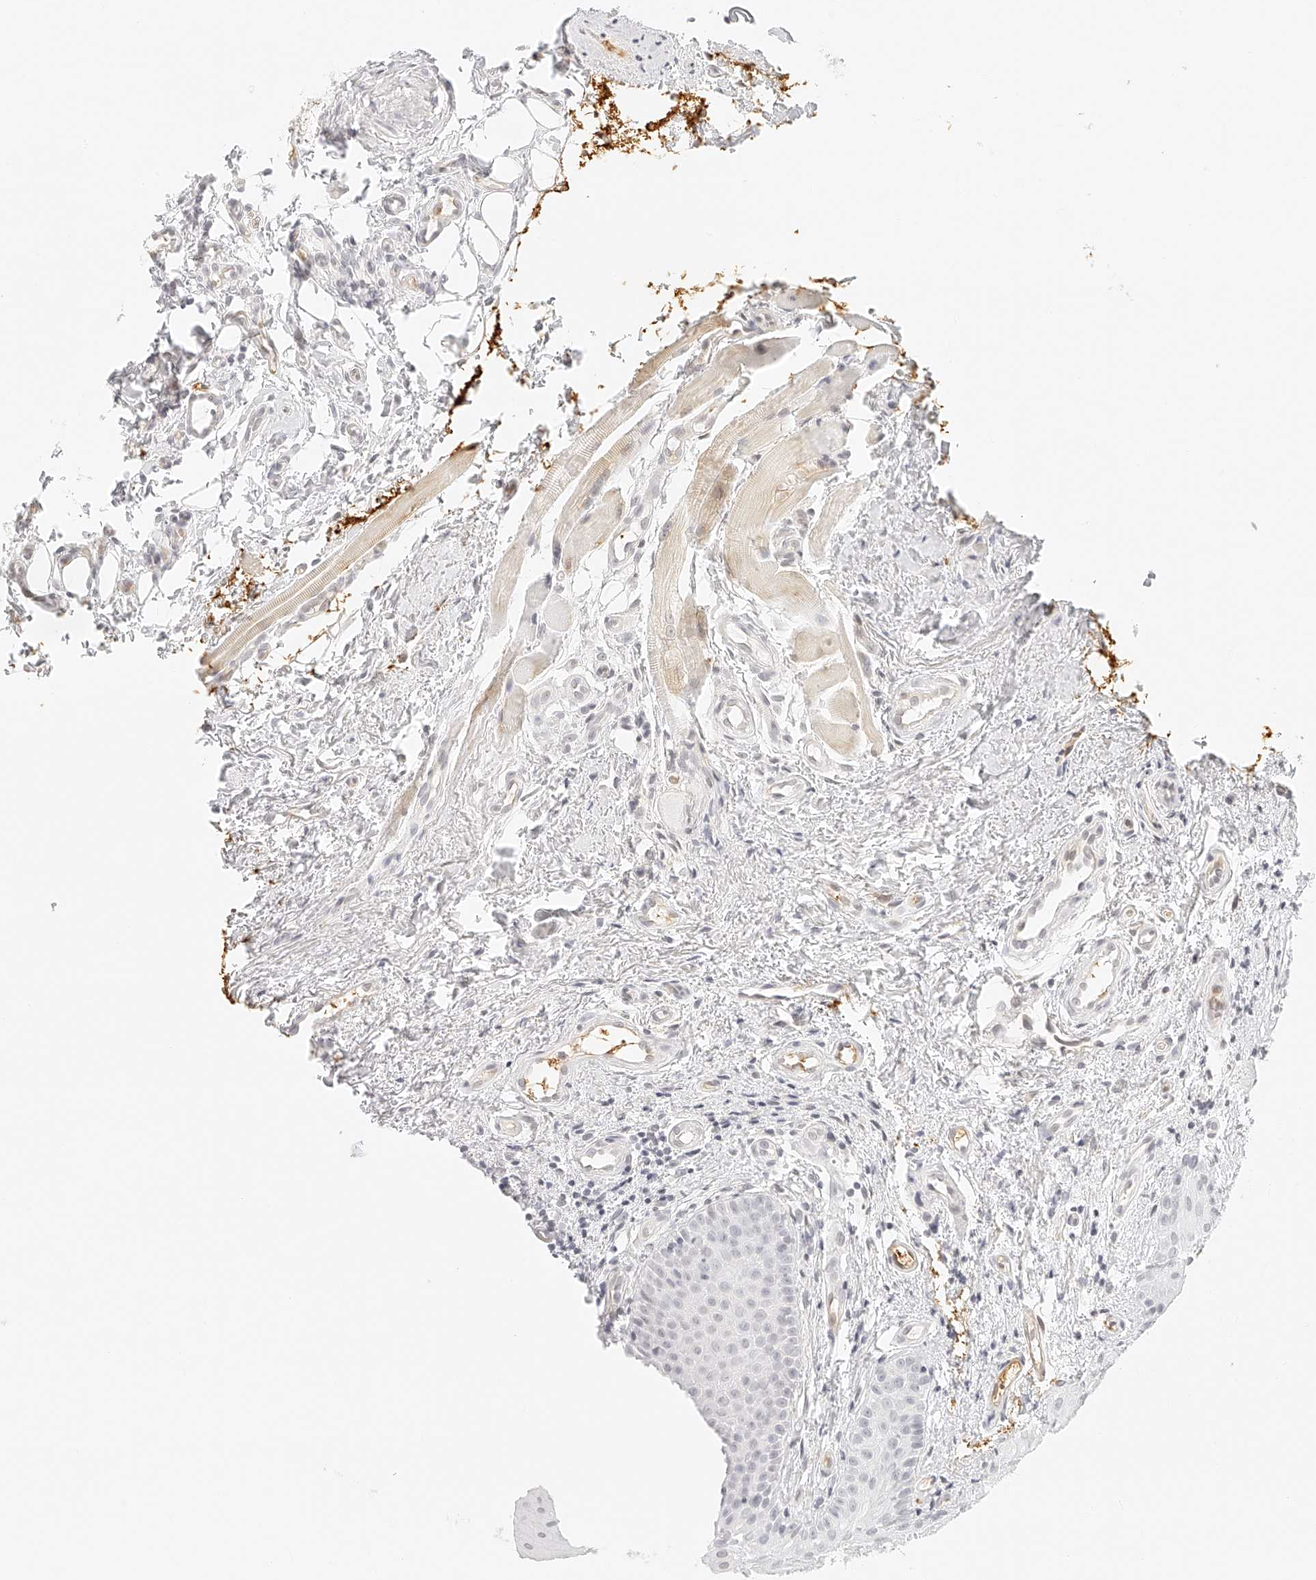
{"staining": {"intensity": "negative", "quantity": "none", "location": "none"}, "tissue": "oral mucosa", "cell_type": "Squamous epithelial cells", "image_type": "normal", "snomed": [{"axis": "morphology", "description": "Normal tissue, NOS"}, {"axis": "topography", "description": "Oral tissue"}], "caption": "This is a histopathology image of immunohistochemistry staining of unremarkable oral mucosa, which shows no staining in squamous epithelial cells.", "gene": "ZFP69", "patient": {"sex": "male", "age": 60}}